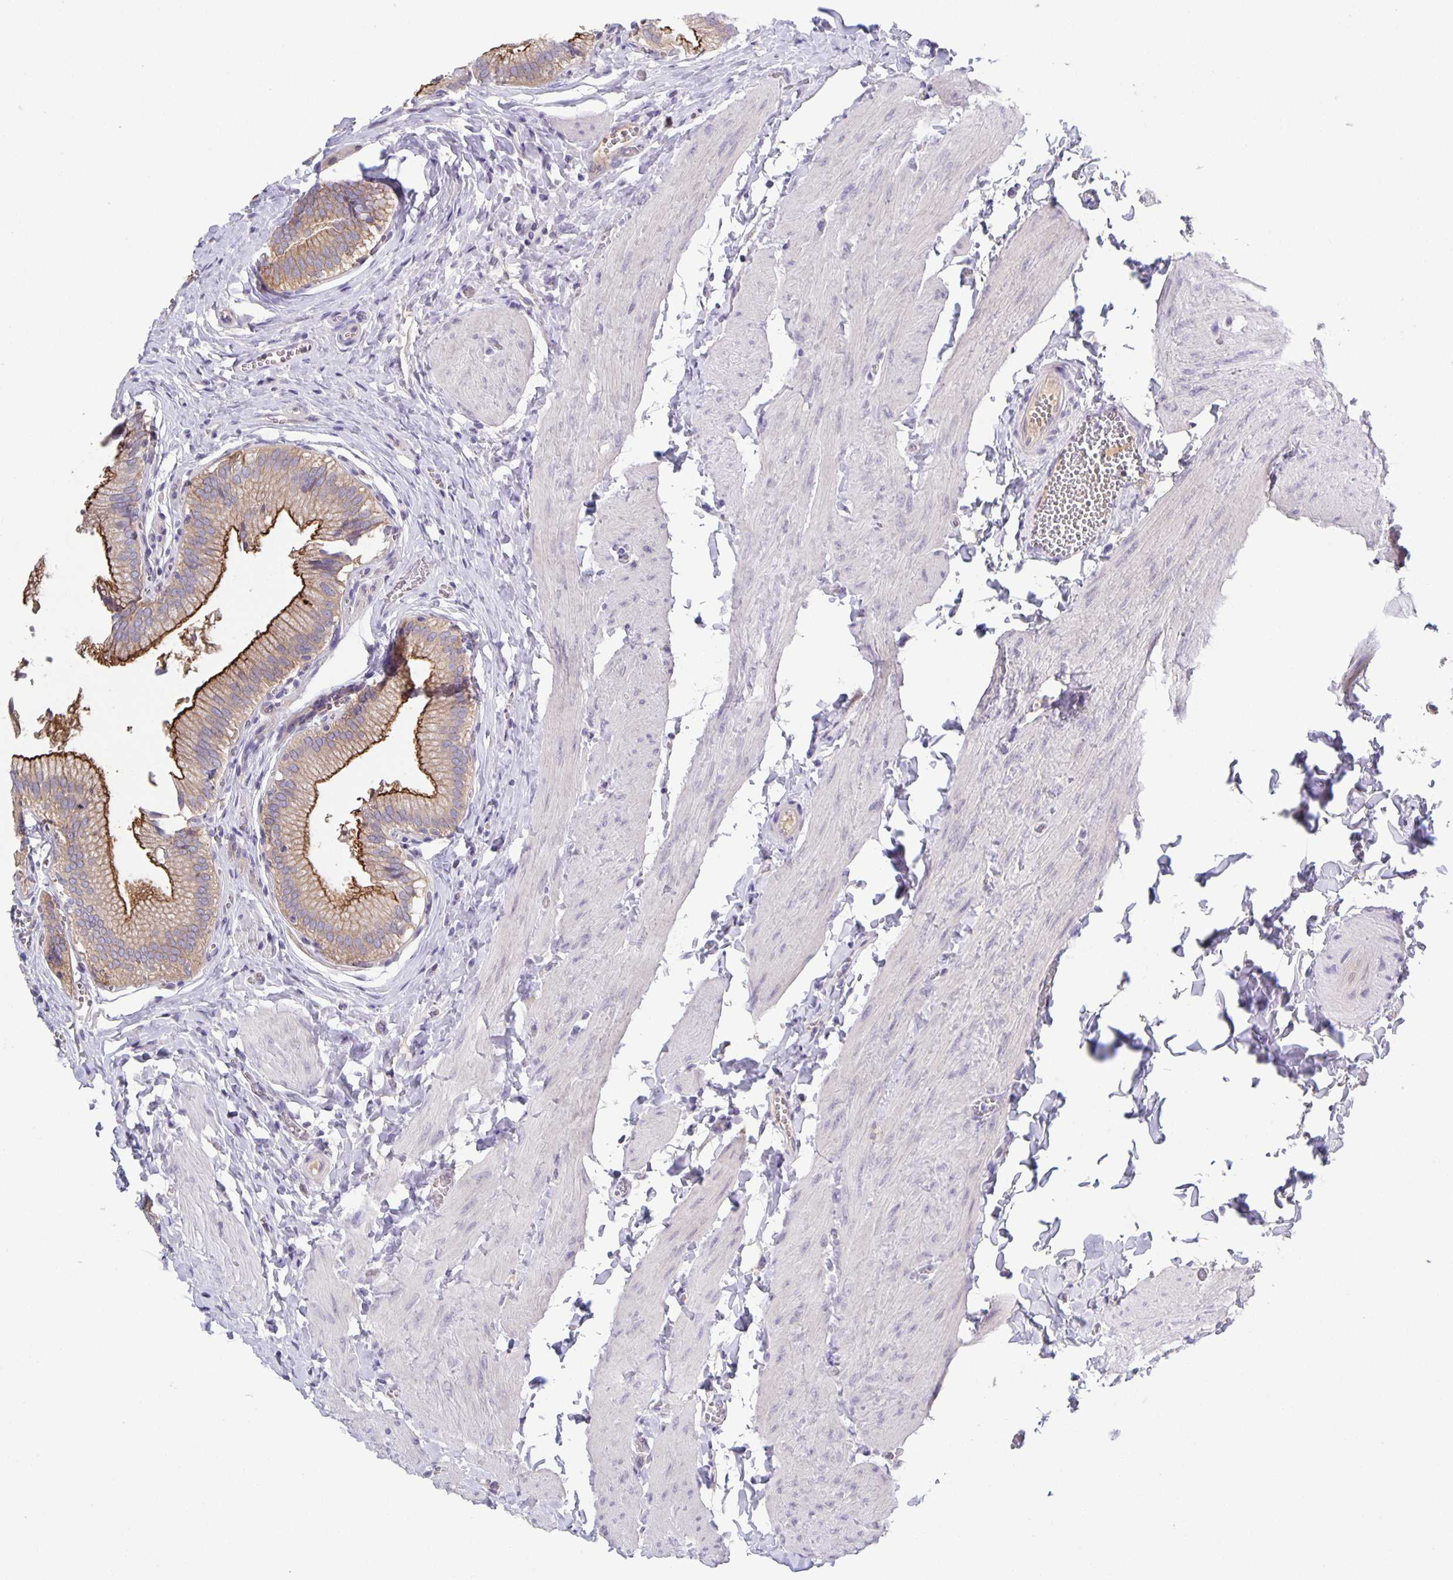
{"staining": {"intensity": "strong", "quantity": ">75%", "location": "cytoplasmic/membranous"}, "tissue": "gallbladder", "cell_type": "Glandular cells", "image_type": "normal", "snomed": [{"axis": "morphology", "description": "Normal tissue, NOS"}, {"axis": "topography", "description": "Gallbladder"}, {"axis": "topography", "description": "Peripheral nerve tissue"}], "caption": "About >75% of glandular cells in unremarkable human gallbladder display strong cytoplasmic/membranous protein positivity as visualized by brown immunohistochemical staining.", "gene": "PTPN3", "patient": {"sex": "male", "age": 17}}